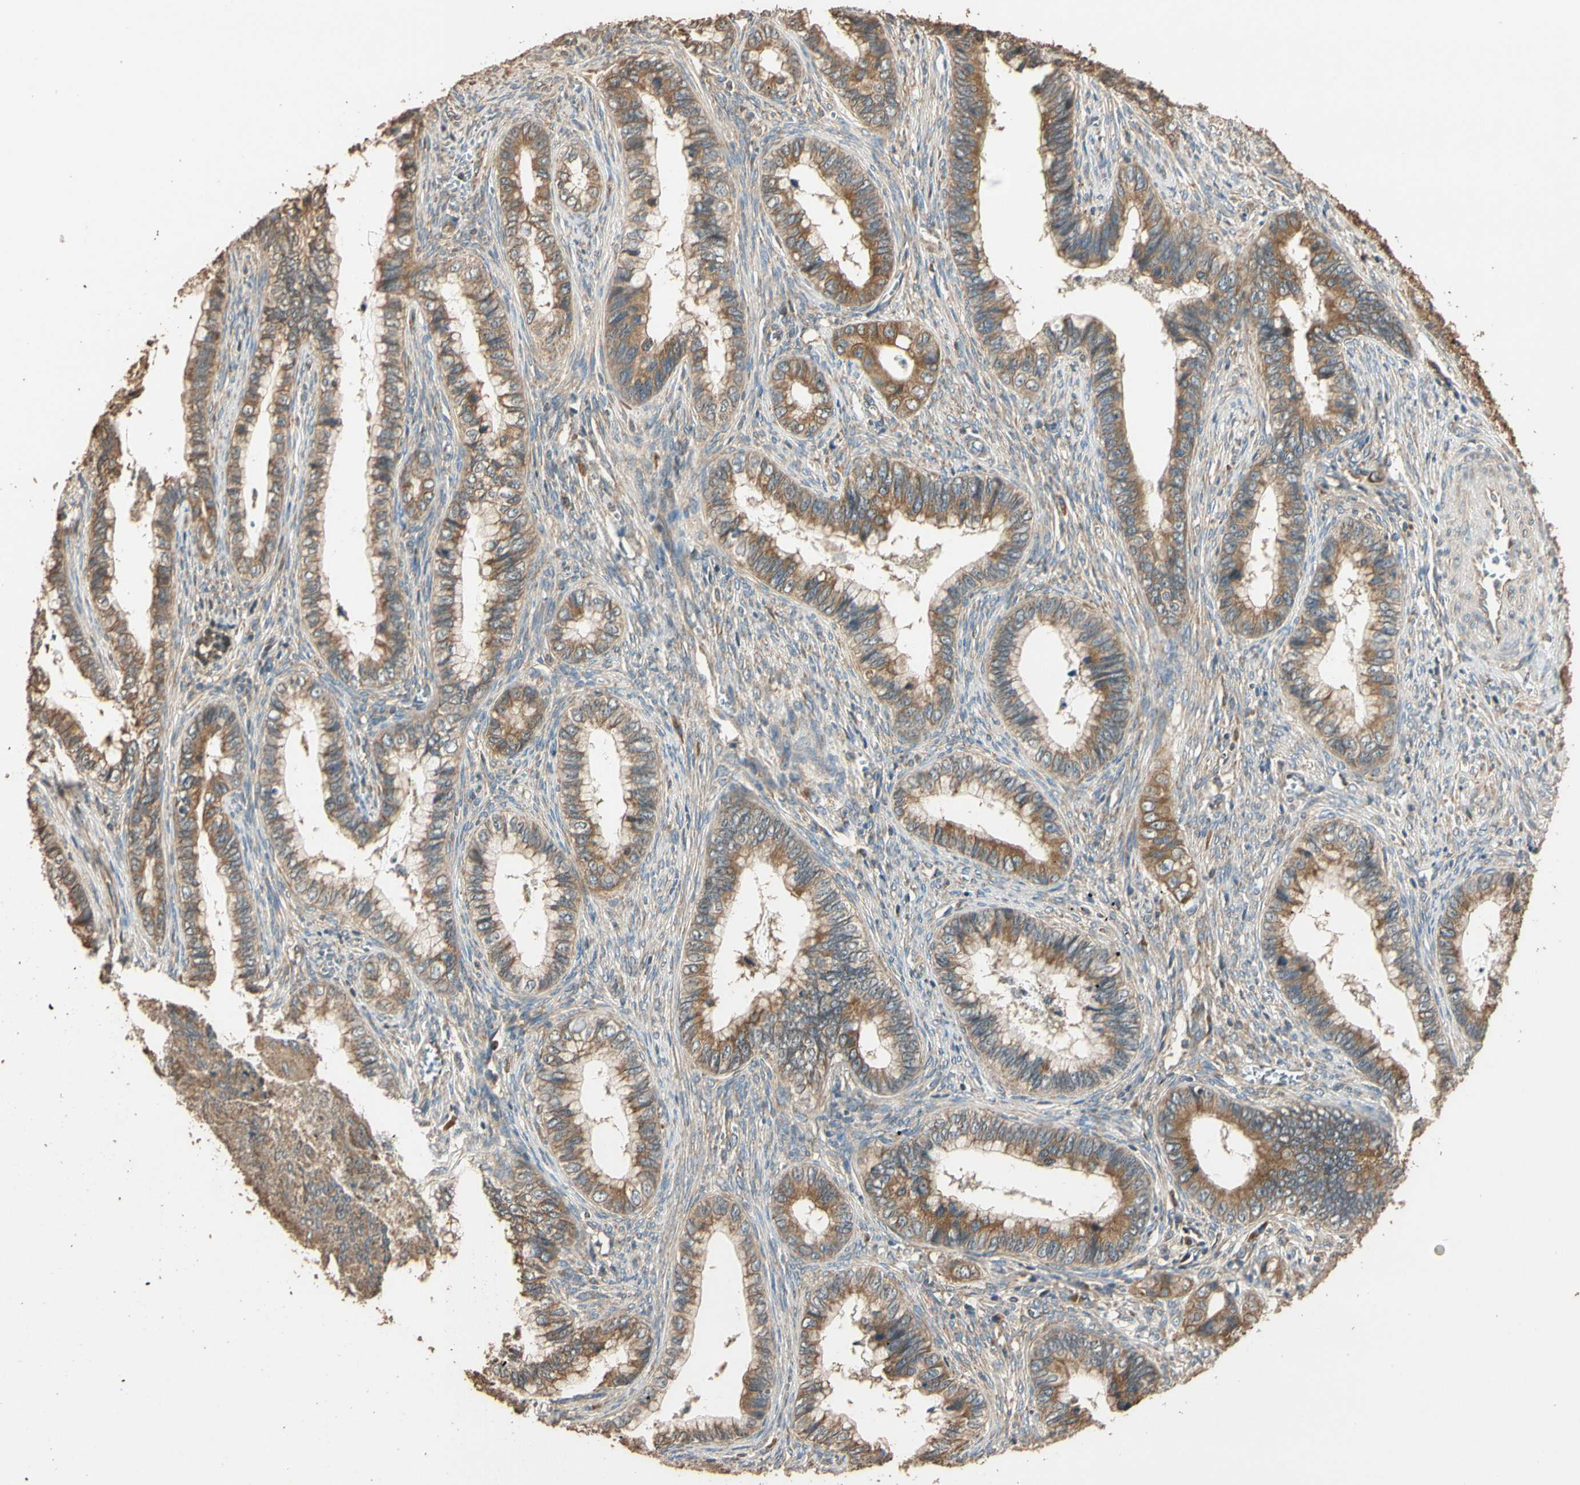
{"staining": {"intensity": "moderate", "quantity": ">75%", "location": "cytoplasmic/membranous"}, "tissue": "cervical cancer", "cell_type": "Tumor cells", "image_type": "cancer", "snomed": [{"axis": "morphology", "description": "Adenocarcinoma, NOS"}, {"axis": "topography", "description": "Cervix"}], "caption": "Cervical cancer (adenocarcinoma) stained for a protein shows moderate cytoplasmic/membranous positivity in tumor cells. (Brightfield microscopy of DAB IHC at high magnification).", "gene": "STX18", "patient": {"sex": "female", "age": 44}}